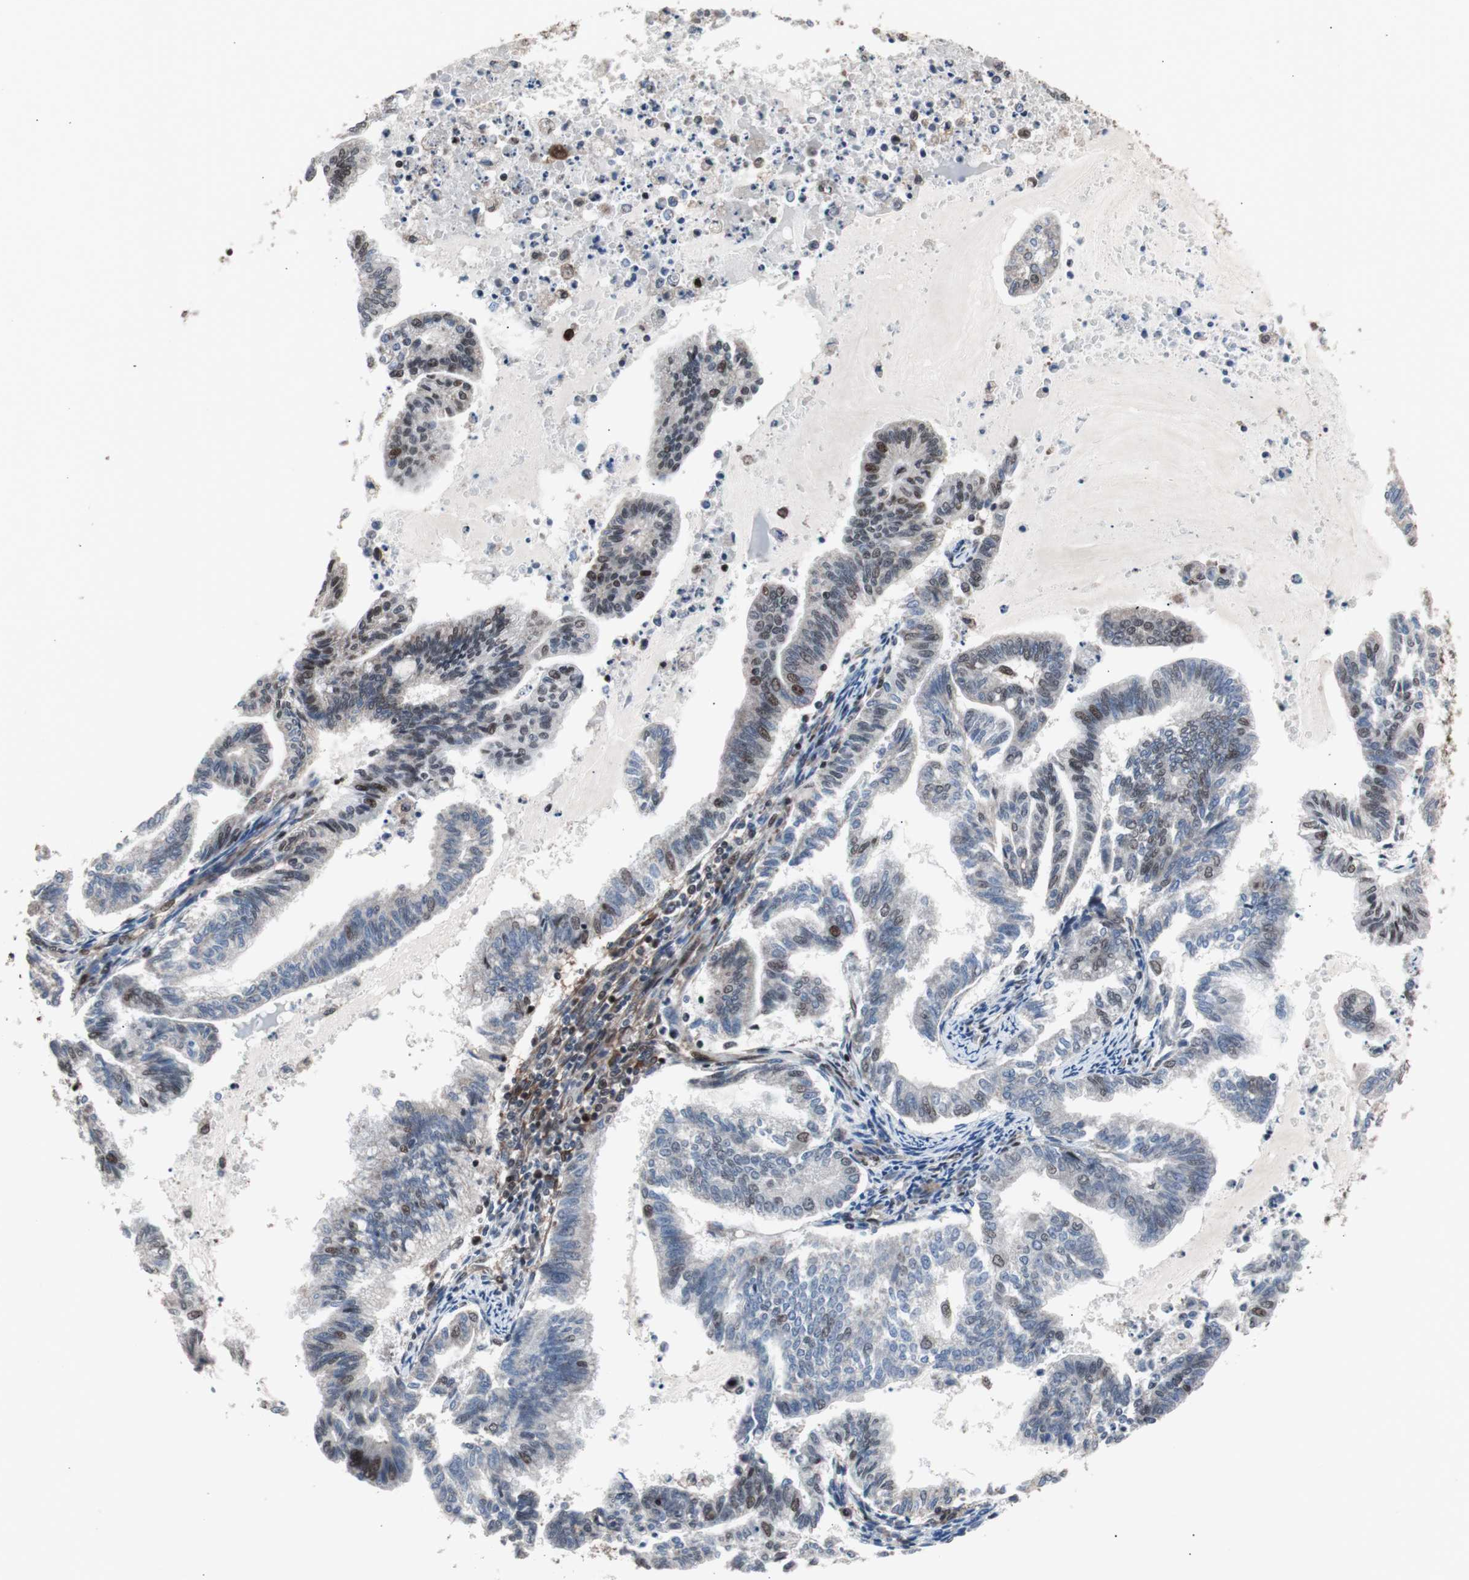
{"staining": {"intensity": "moderate", "quantity": "<25%", "location": "nuclear"}, "tissue": "endometrial cancer", "cell_type": "Tumor cells", "image_type": "cancer", "snomed": [{"axis": "morphology", "description": "Adenocarcinoma, NOS"}, {"axis": "topography", "description": "Endometrium"}], "caption": "About <25% of tumor cells in human adenocarcinoma (endometrial) exhibit moderate nuclear protein expression as visualized by brown immunohistochemical staining.", "gene": "POGZ", "patient": {"sex": "female", "age": 79}}